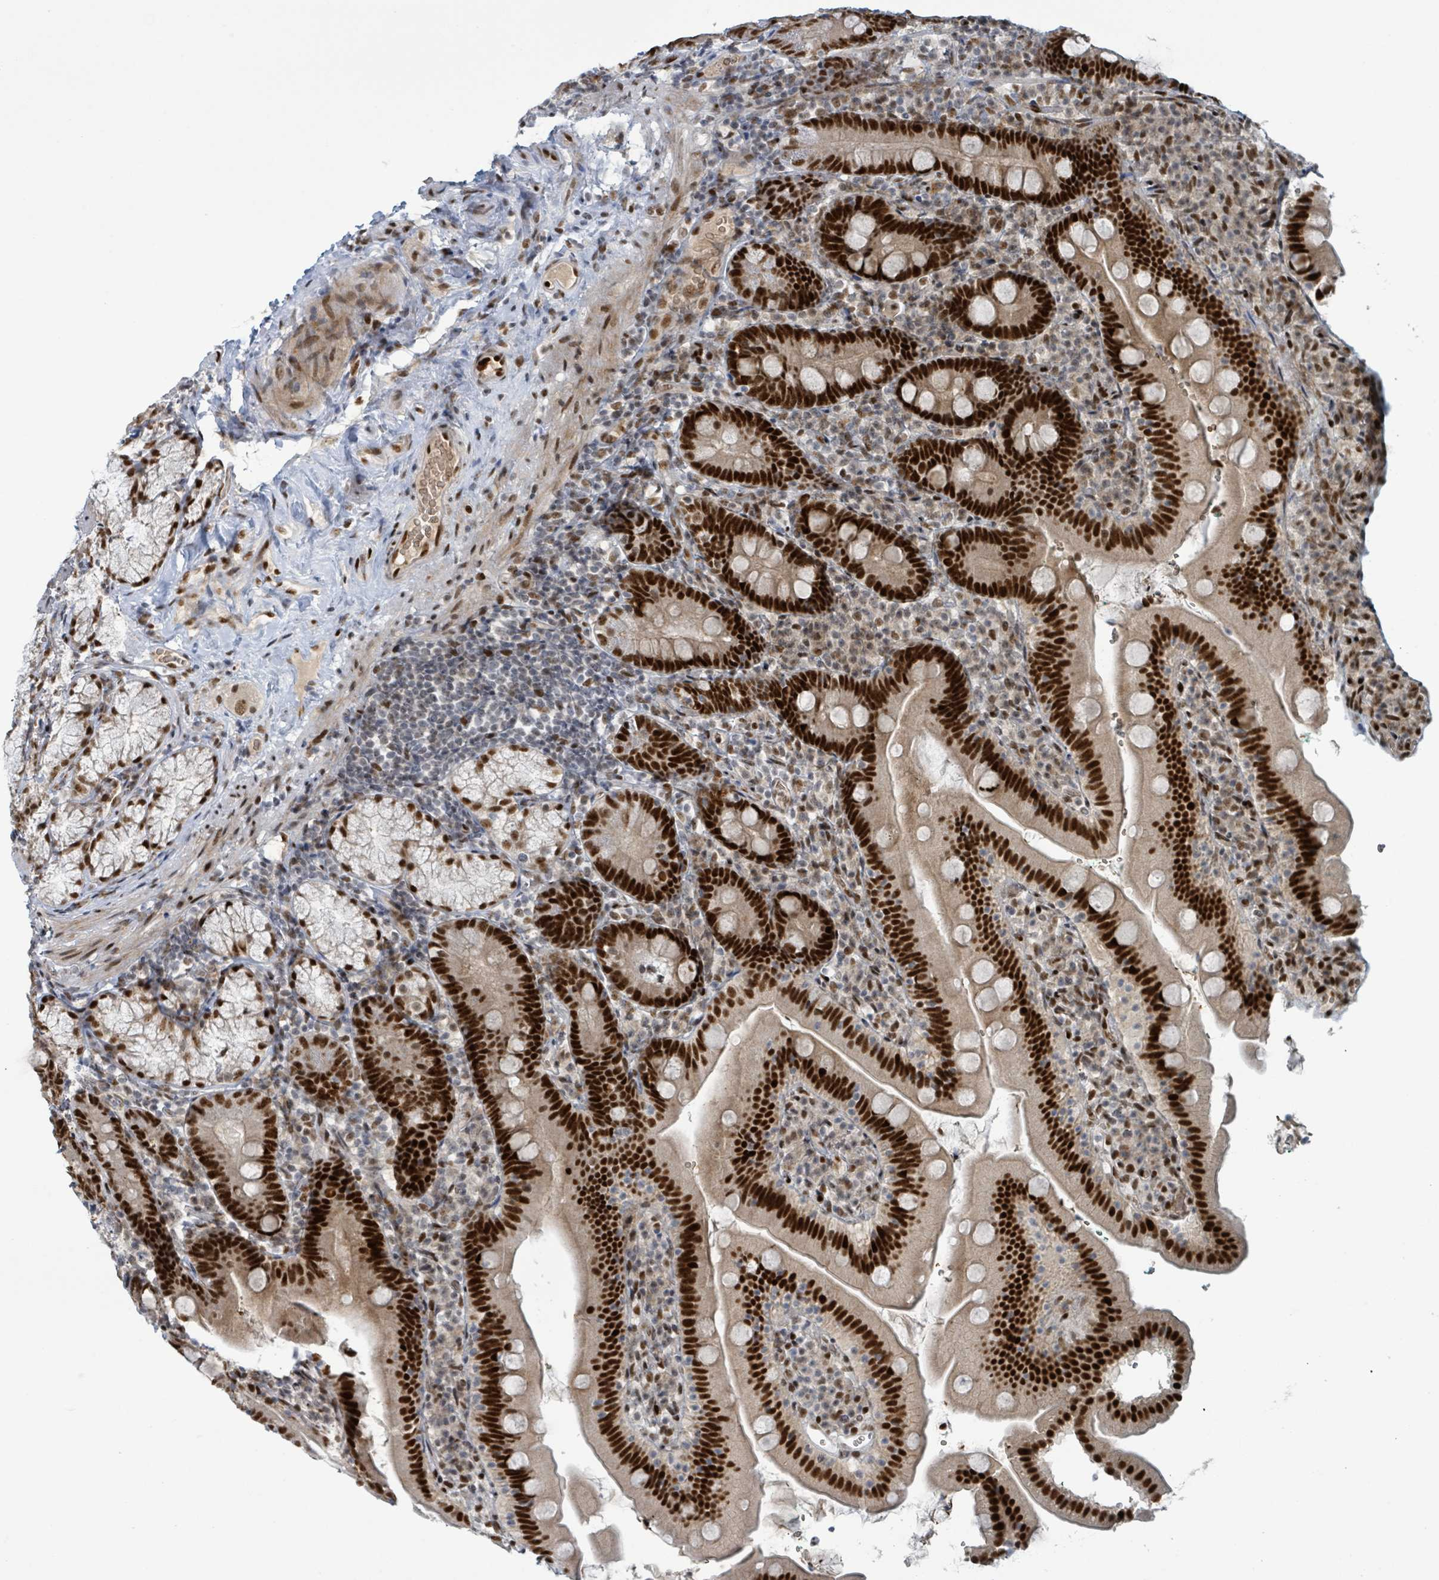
{"staining": {"intensity": "strong", "quantity": ">75%", "location": "nuclear"}, "tissue": "duodenum", "cell_type": "Glandular cells", "image_type": "normal", "snomed": [{"axis": "morphology", "description": "Normal tissue, NOS"}, {"axis": "topography", "description": "Duodenum"}], "caption": "A micrograph of human duodenum stained for a protein shows strong nuclear brown staining in glandular cells. (Brightfield microscopy of DAB IHC at high magnification).", "gene": "KLF3", "patient": {"sex": "female", "age": 67}}